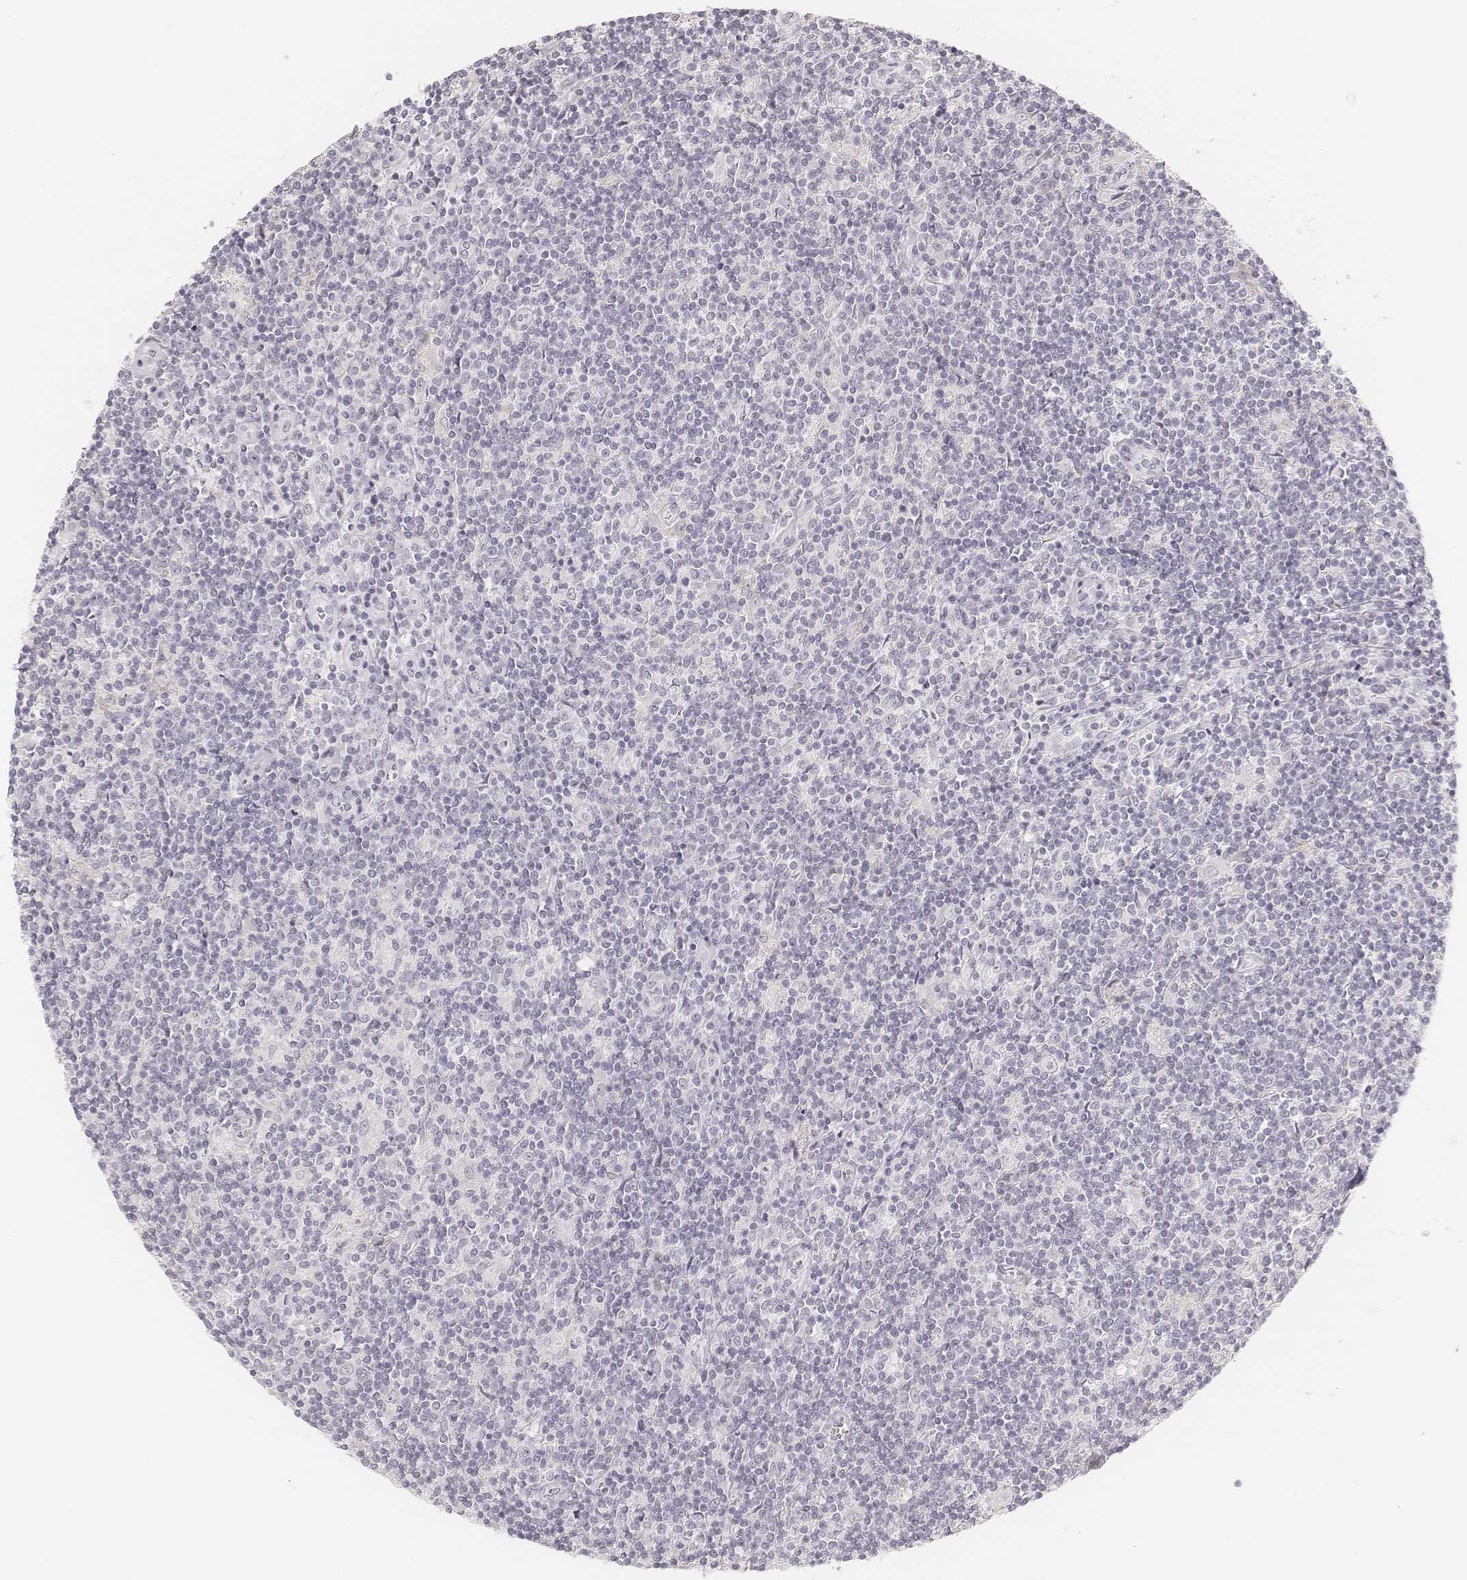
{"staining": {"intensity": "negative", "quantity": "none", "location": "none"}, "tissue": "lymphoma", "cell_type": "Tumor cells", "image_type": "cancer", "snomed": [{"axis": "morphology", "description": "Hodgkin's disease, NOS"}, {"axis": "topography", "description": "Lymph node"}], "caption": "This is an immunohistochemistry image of human lymphoma. There is no positivity in tumor cells.", "gene": "DSG4", "patient": {"sex": "male", "age": 40}}